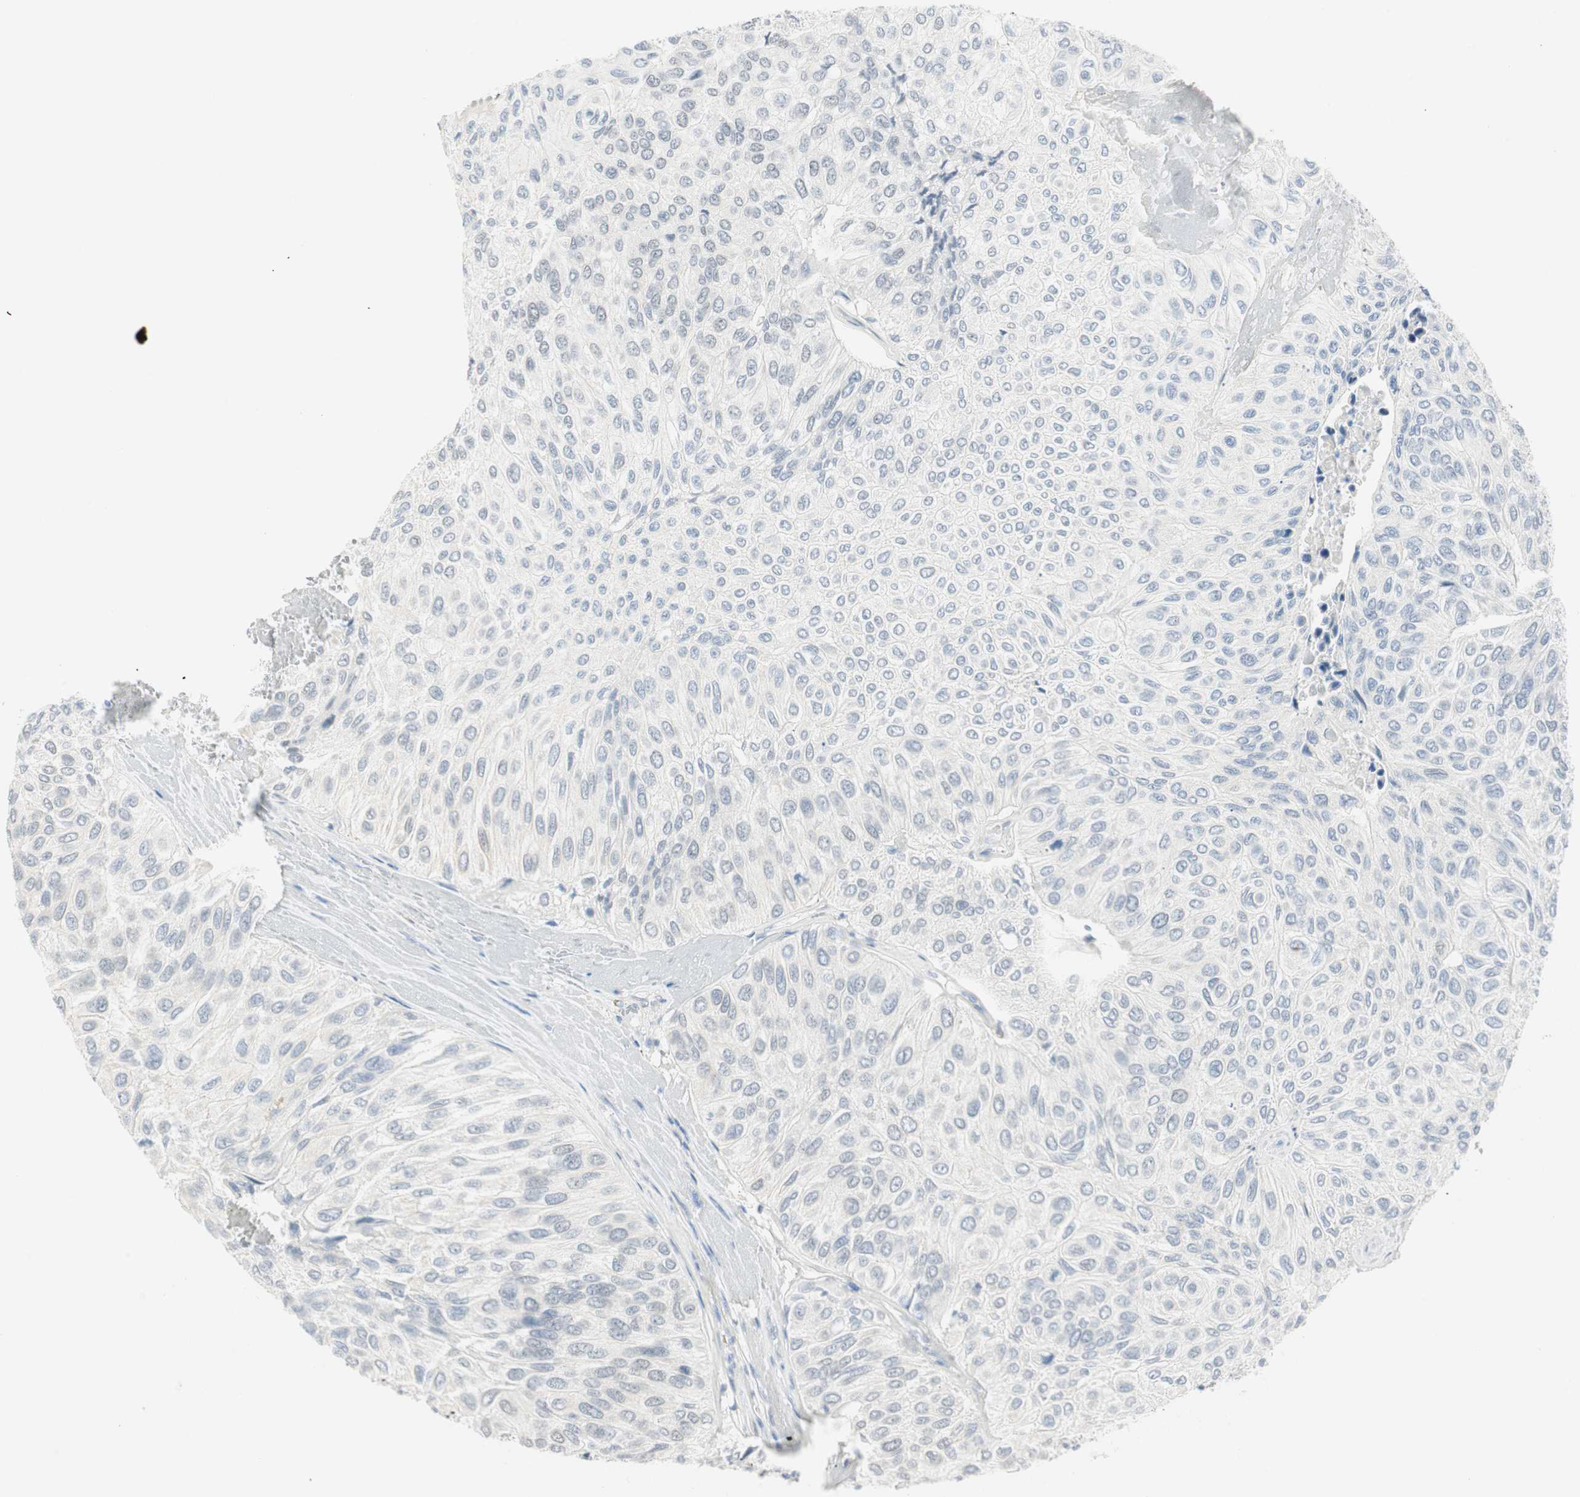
{"staining": {"intensity": "negative", "quantity": "none", "location": "none"}, "tissue": "urothelial cancer", "cell_type": "Tumor cells", "image_type": "cancer", "snomed": [{"axis": "morphology", "description": "Urothelial carcinoma, High grade"}, {"axis": "topography", "description": "Urinary bladder"}], "caption": "There is no significant positivity in tumor cells of urothelial cancer.", "gene": "MLLT10", "patient": {"sex": "male", "age": 66}}